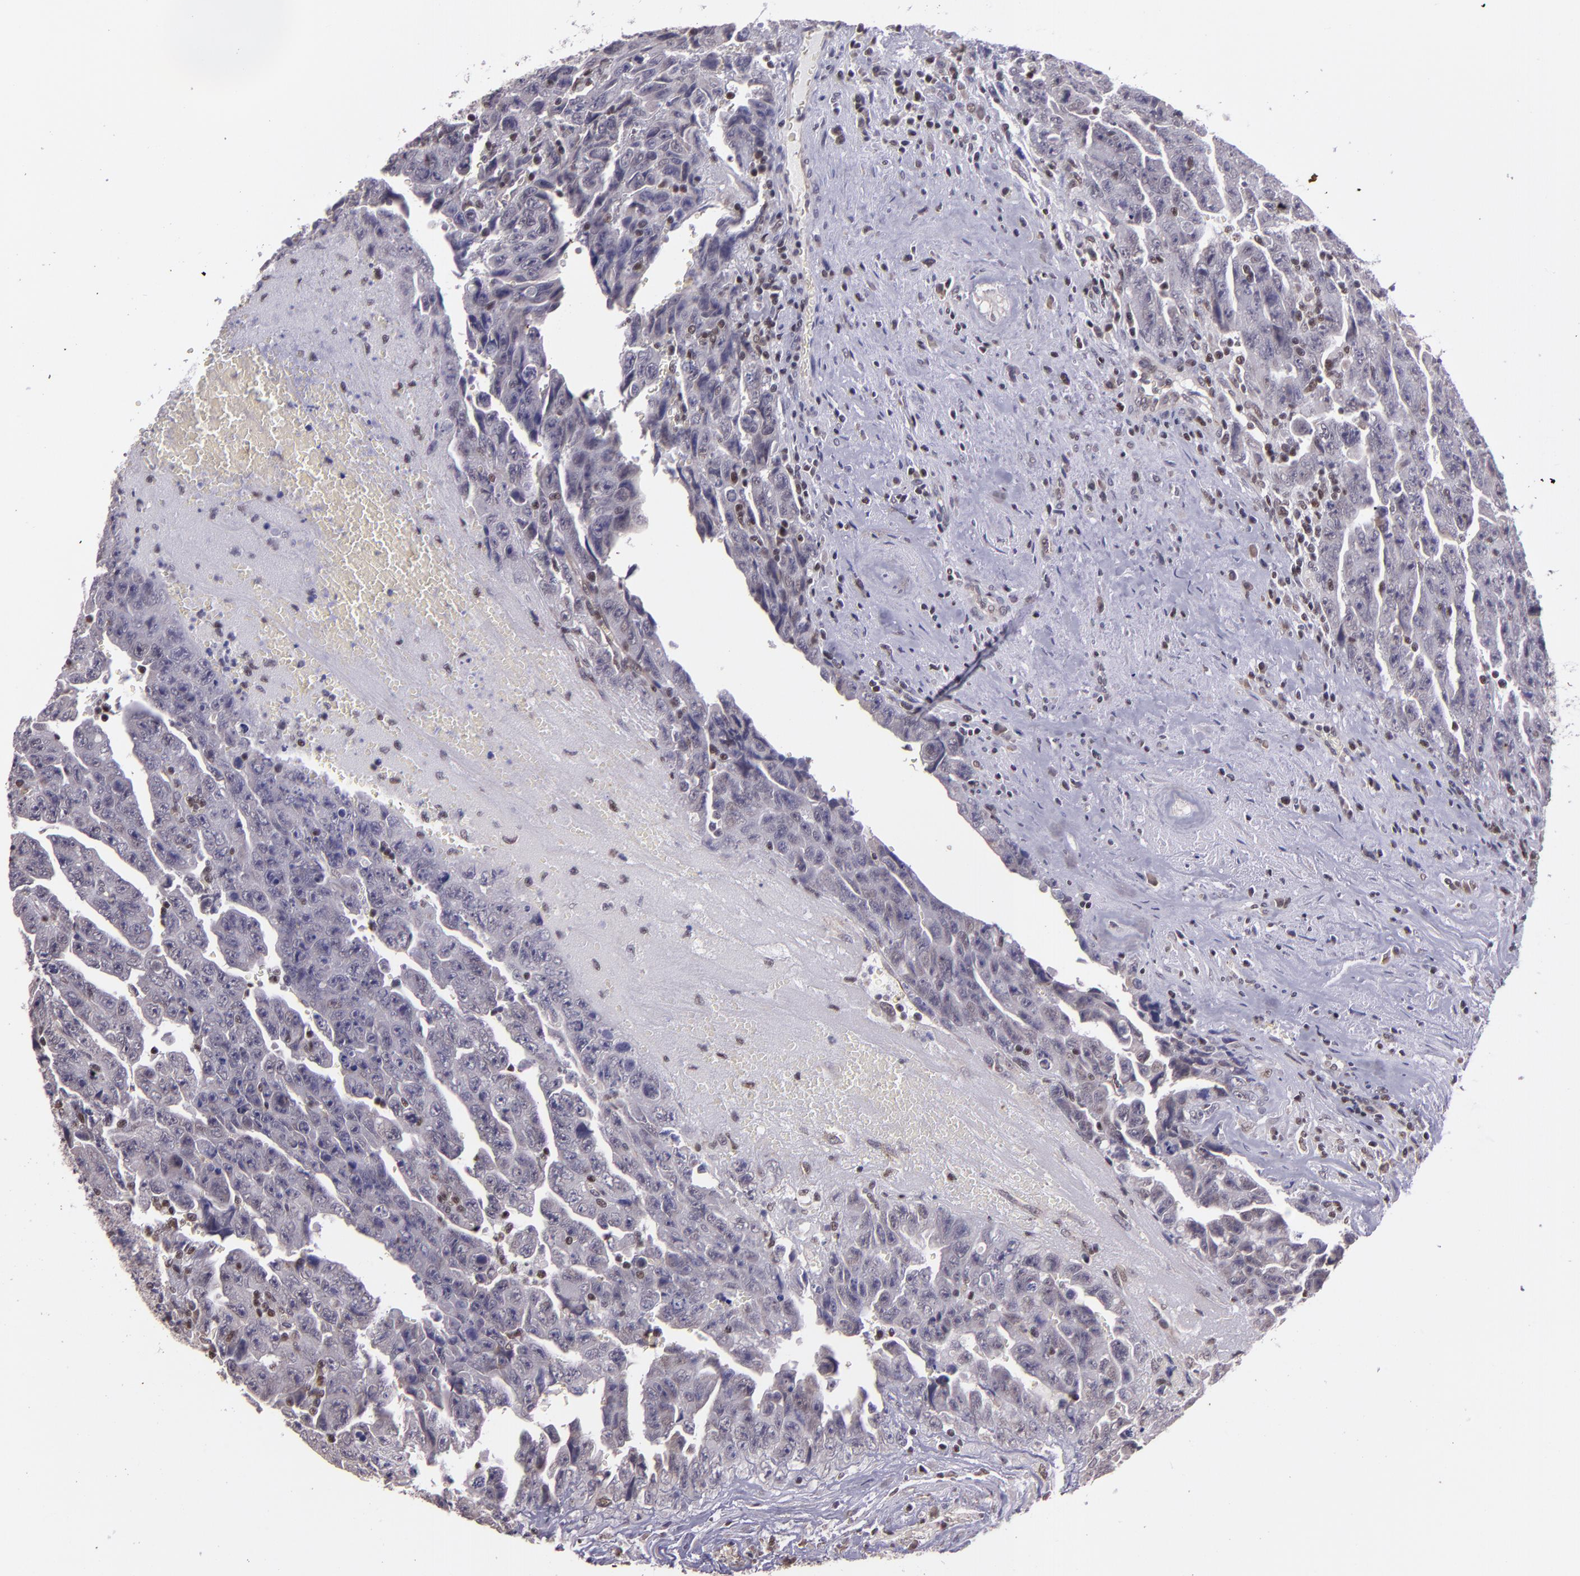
{"staining": {"intensity": "weak", "quantity": "<25%", "location": "nuclear"}, "tissue": "testis cancer", "cell_type": "Tumor cells", "image_type": "cancer", "snomed": [{"axis": "morphology", "description": "Carcinoma, Embryonal, NOS"}, {"axis": "topography", "description": "Testis"}], "caption": "High power microscopy photomicrograph of an IHC image of testis embryonal carcinoma, revealing no significant staining in tumor cells.", "gene": "ELF1", "patient": {"sex": "male", "age": 28}}